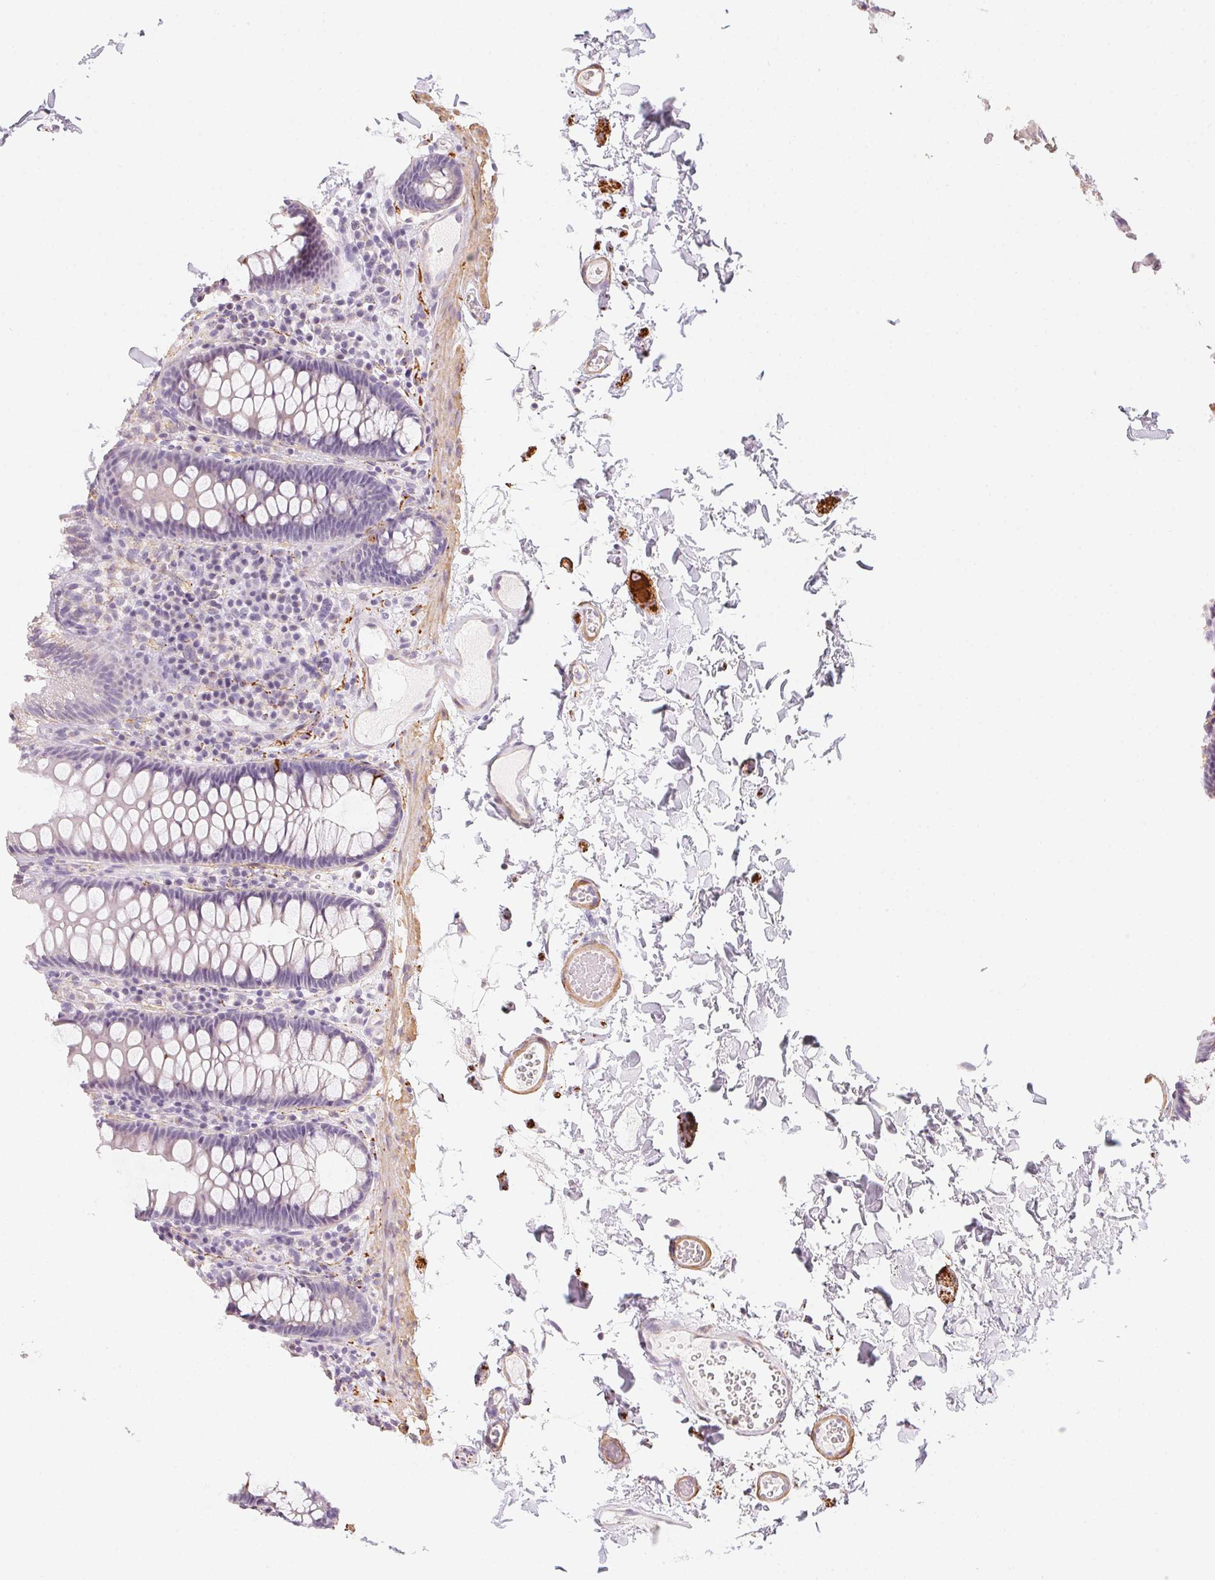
{"staining": {"intensity": "negative", "quantity": "none", "location": "none"}, "tissue": "colon", "cell_type": "Endothelial cells", "image_type": "normal", "snomed": [{"axis": "morphology", "description": "Normal tissue, NOS"}, {"axis": "topography", "description": "Colon"}, {"axis": "topography", "description": "Peripheral nerve tissue"}], "caption": "A high-resolution photomicrograph shows immunohistochemistry staining of normal colon, which displays no significant expression in endothelial cells.", "gene": "PRPH", "patient": {"sex": "male", "age": 84}}